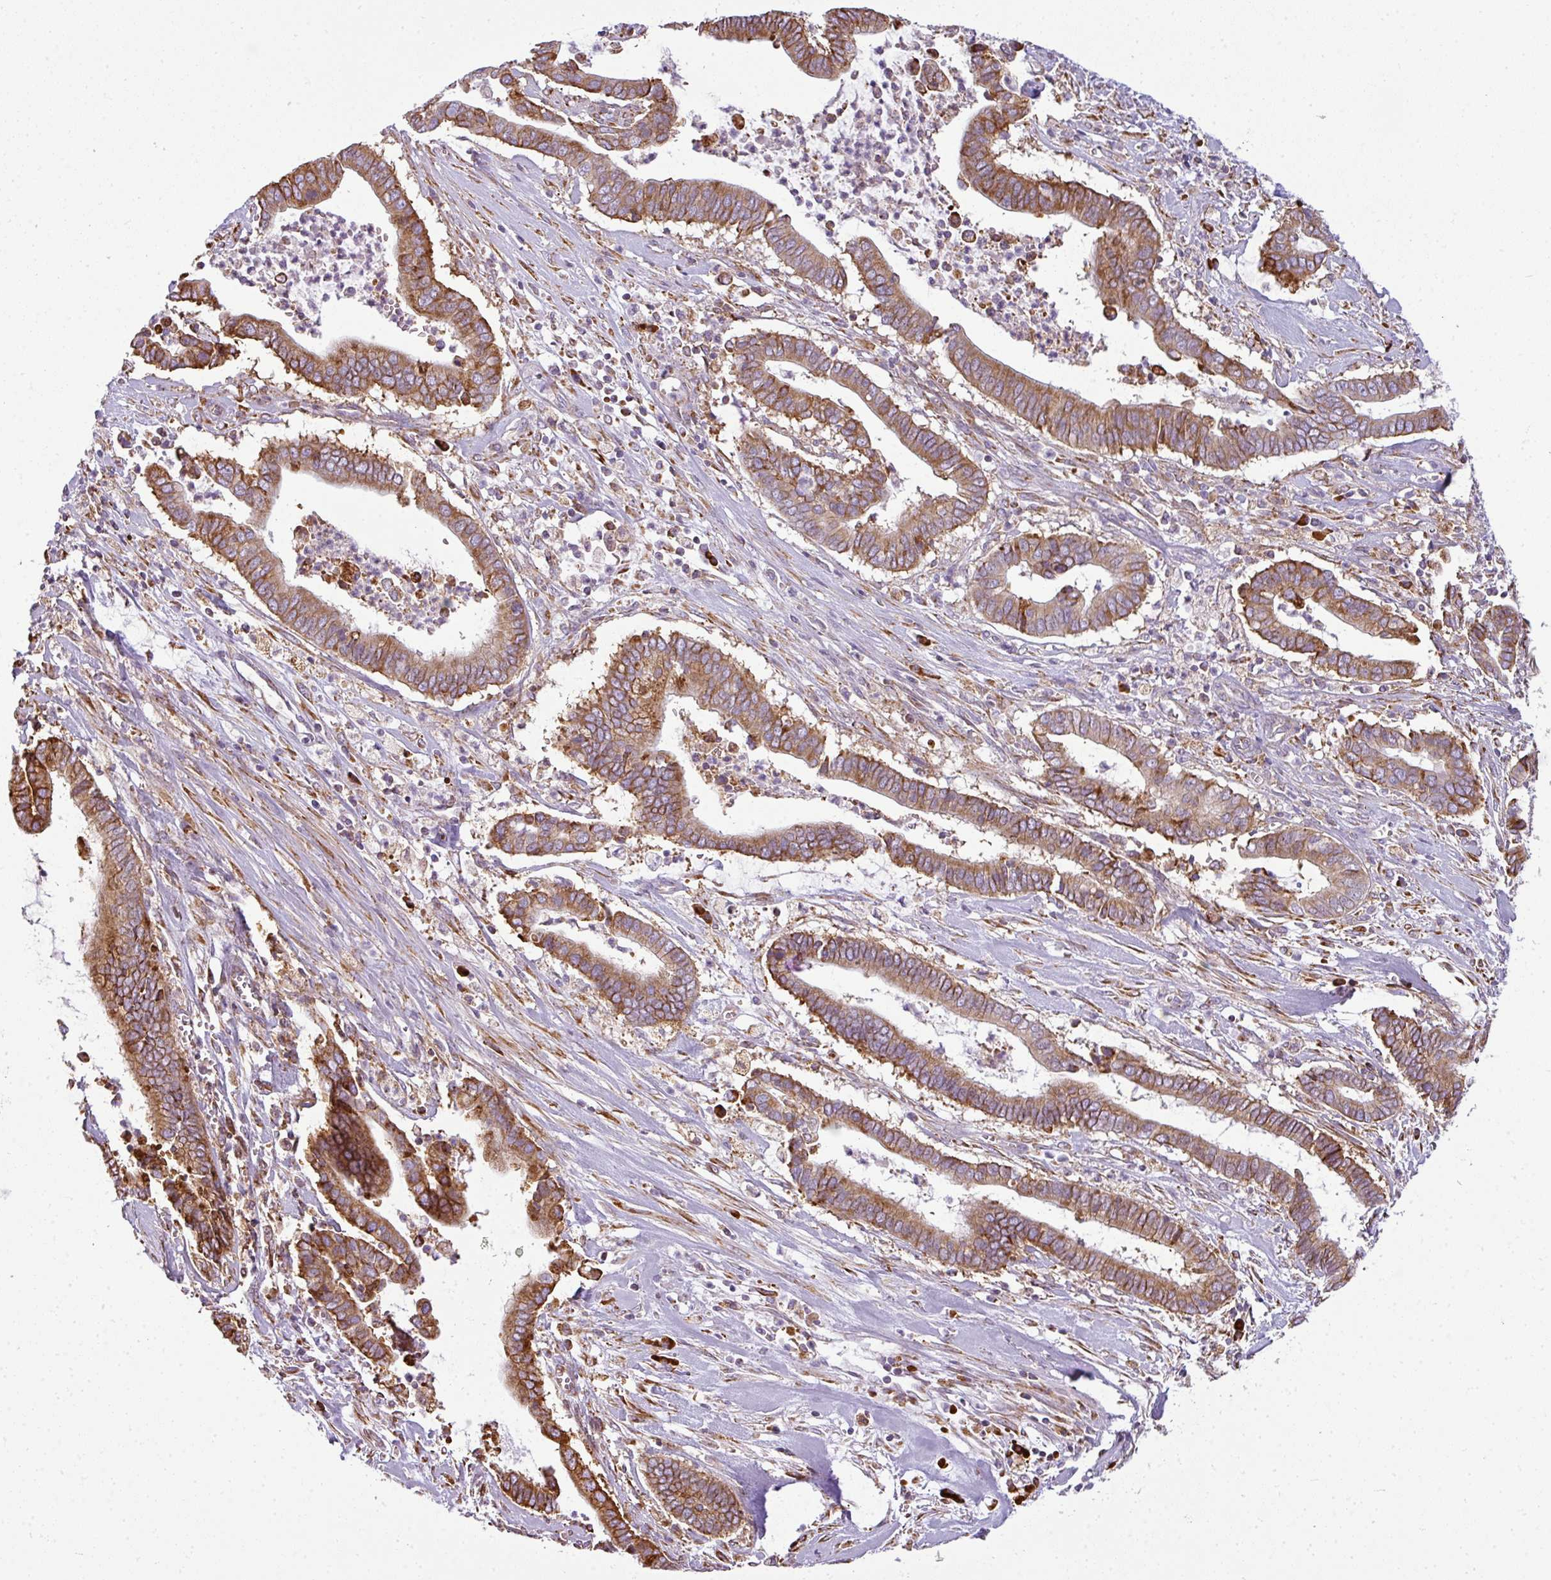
{"staining": {"intensity": "moderate", "quantity": ">75%", "location": "cytoplasmic/membranous"}, "tissue": "cervical cancer", "cell_type": "Tumor cells", "image_type": "cancer", "snomed": [{"axis": "morphology", "description": "Adenocarcinoma, NOS"}, {"axis": "topography", "description": "Cervix"}], "caption": "Cervical cancer stained with immunohistochemistry (IHC) displays moderate cytoplasmic/membranous expression in approximately >75% of tumor cells.", "gene": "ANKRD18A", "patient": {"sex": "female", "age": 44}}